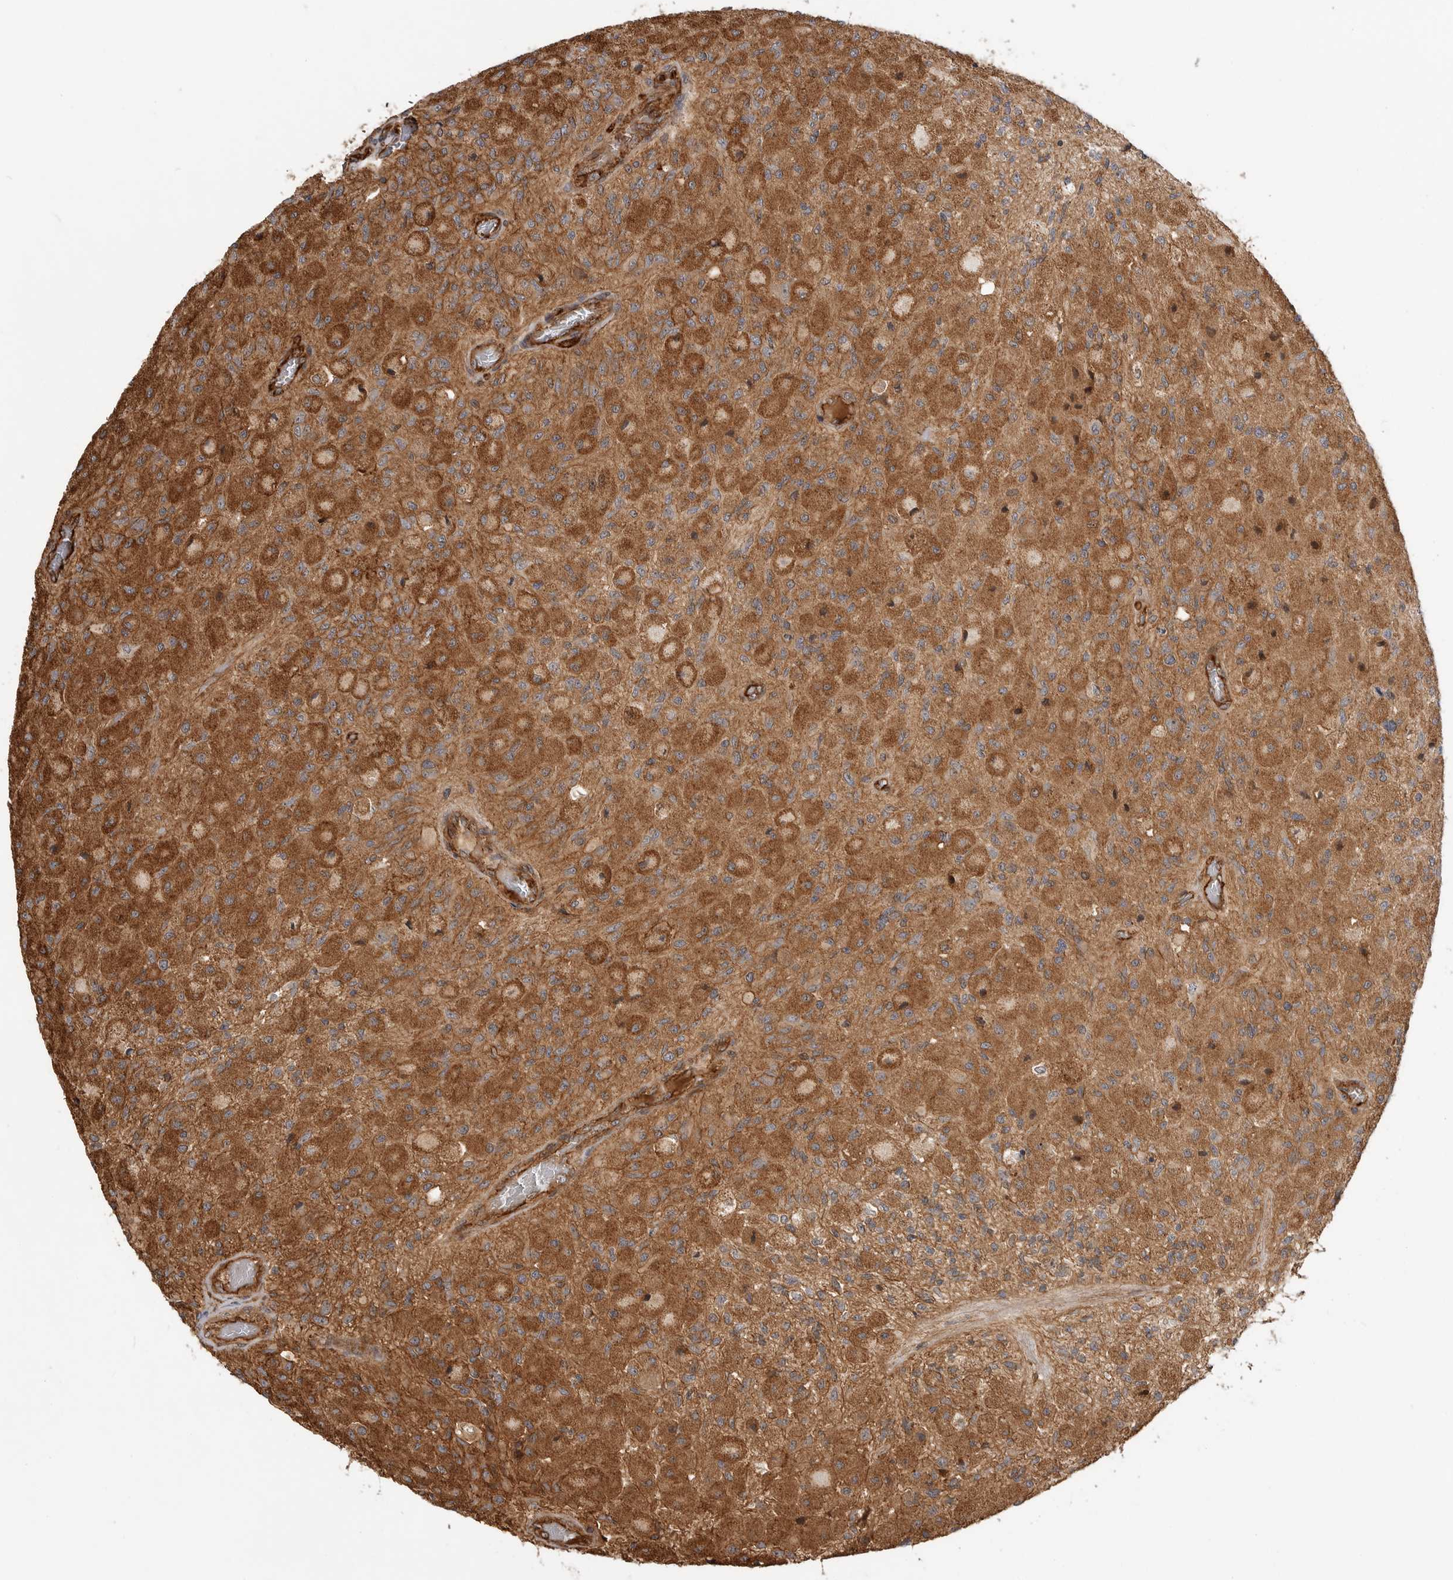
{"staining": {"intensity": "moderate", "quantity": ">75%", "location": "cytoplasmic/membranous"}, "tissue": "glioma", "cell_type": "Tumor cells", "image_type": "cancer", "snomed": [{"axis": "morphology", "description": "Normal tissue, NOS"}, {"axis": "morphology", "description": "Glioma, malignant, High grade"}, {"axis": "topography", "description": "Cerebral cortex"}], "caption": "Immunohistochemical staining of malignant high-grade glioma shows moderate cytoplasmic/membranous protein staining in approximately >75% of tumor cells.", "gene": "GPATCH2", "patient": {"sex": "male", "age": 77}}